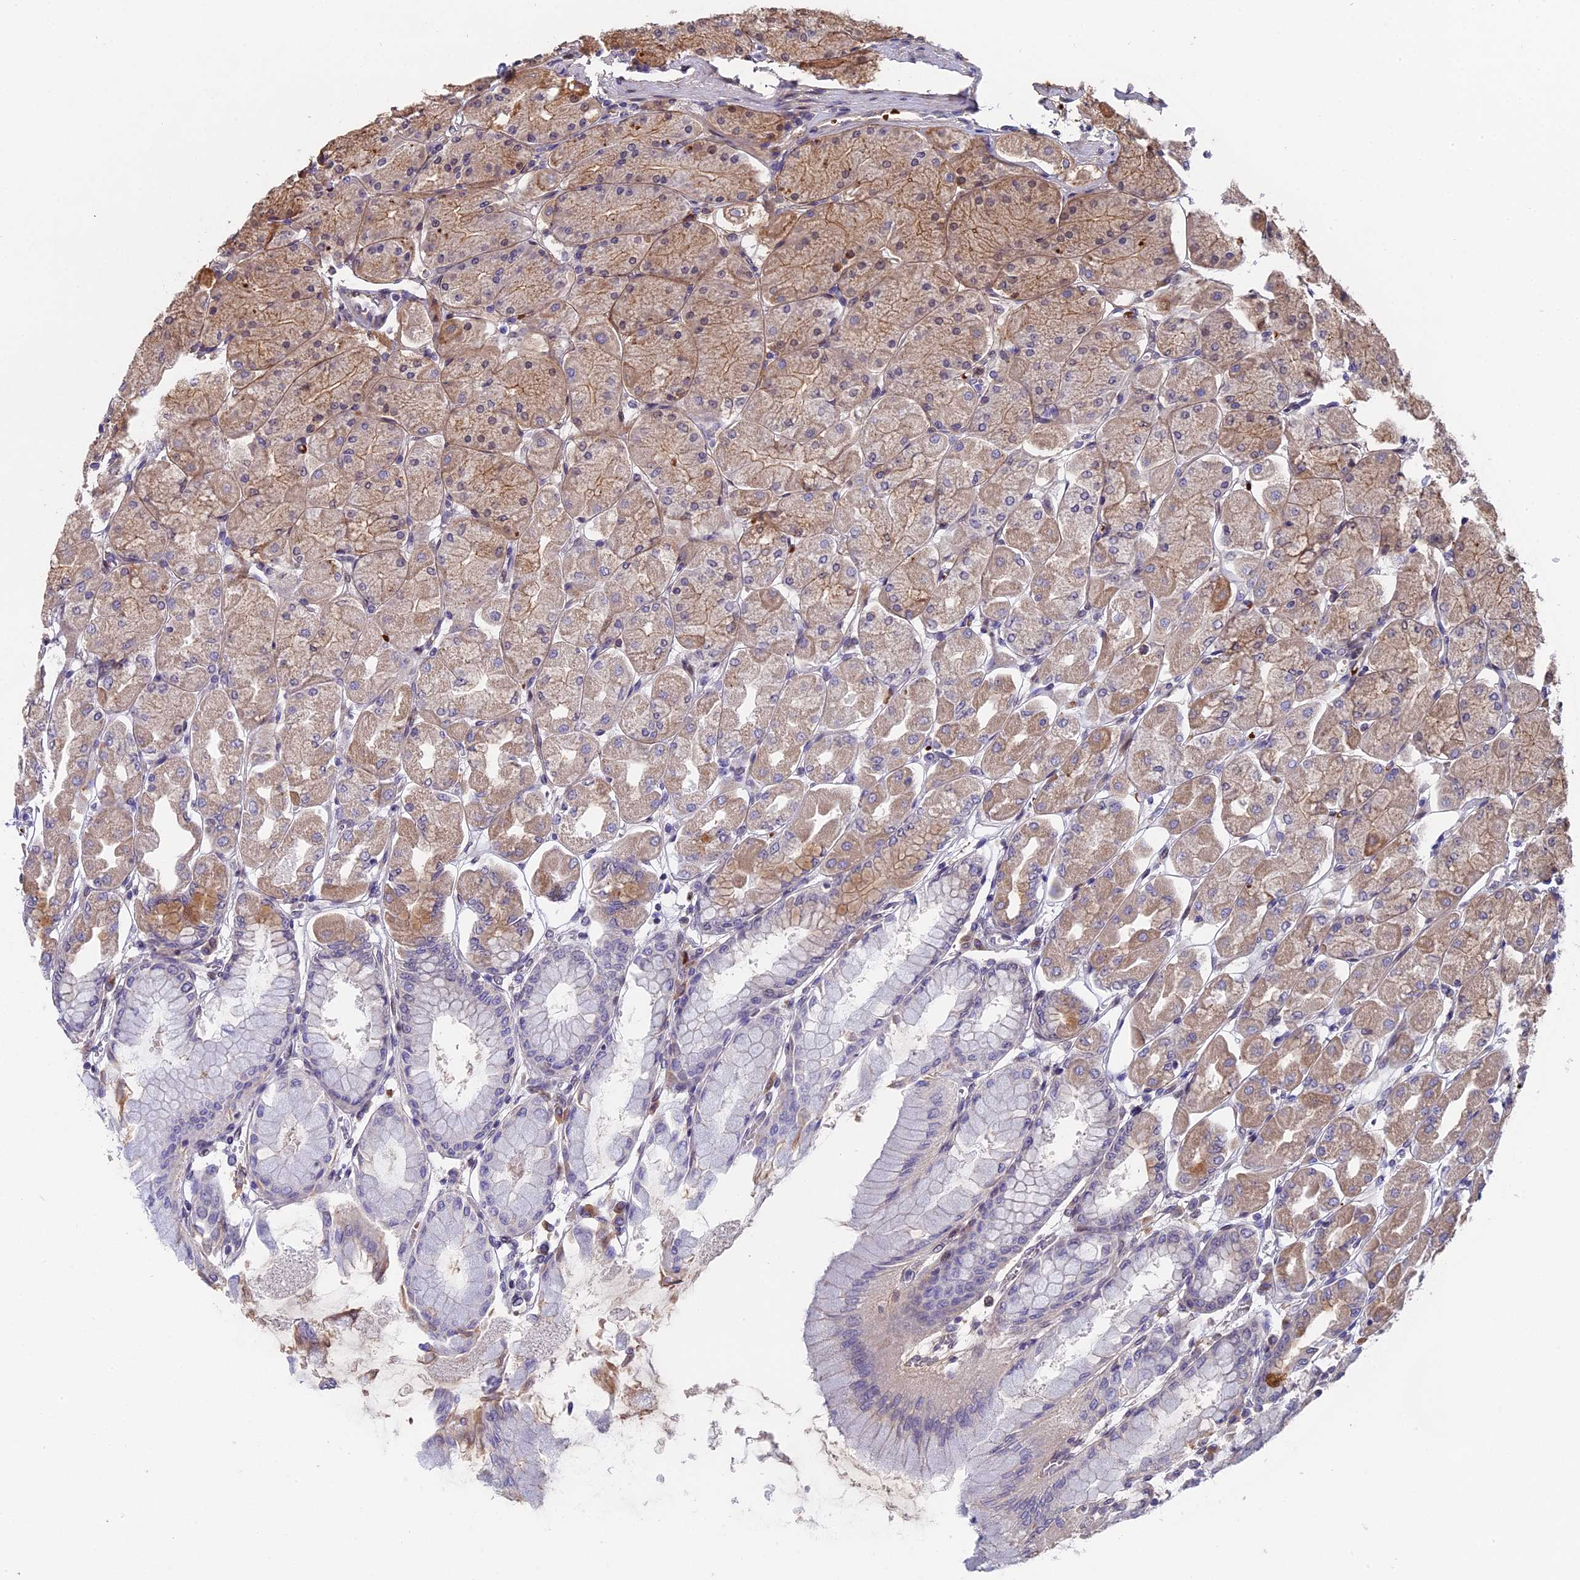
{"staining": {"intensity": "moderate", "quantity": "<25%", "location": "cytoplasmic/membranous"}, "tissue": "stomach", "cell_type": "Glandular cells", "image_type": "normal", "snomed": [{"axis": "morphology", "description": "Normal tissue, NOS"}, {"axis": "topography", "description": "Stomach, upper"}], "caption": "A high-resolution image shows immunohistochemistry (IHC) staining of benign stomach, which reveals moderate cytoplasmic/membranous staining in about <25% of glandular cells. The protein of interest is stained brown, and the nuclei are stained in blue (DAB (3,3'-diaminobenzidine) IHC with brightfield microscopy, high magnification).", "gene": "PYGO1", "patient": {"sex": "female", "age": 56}}